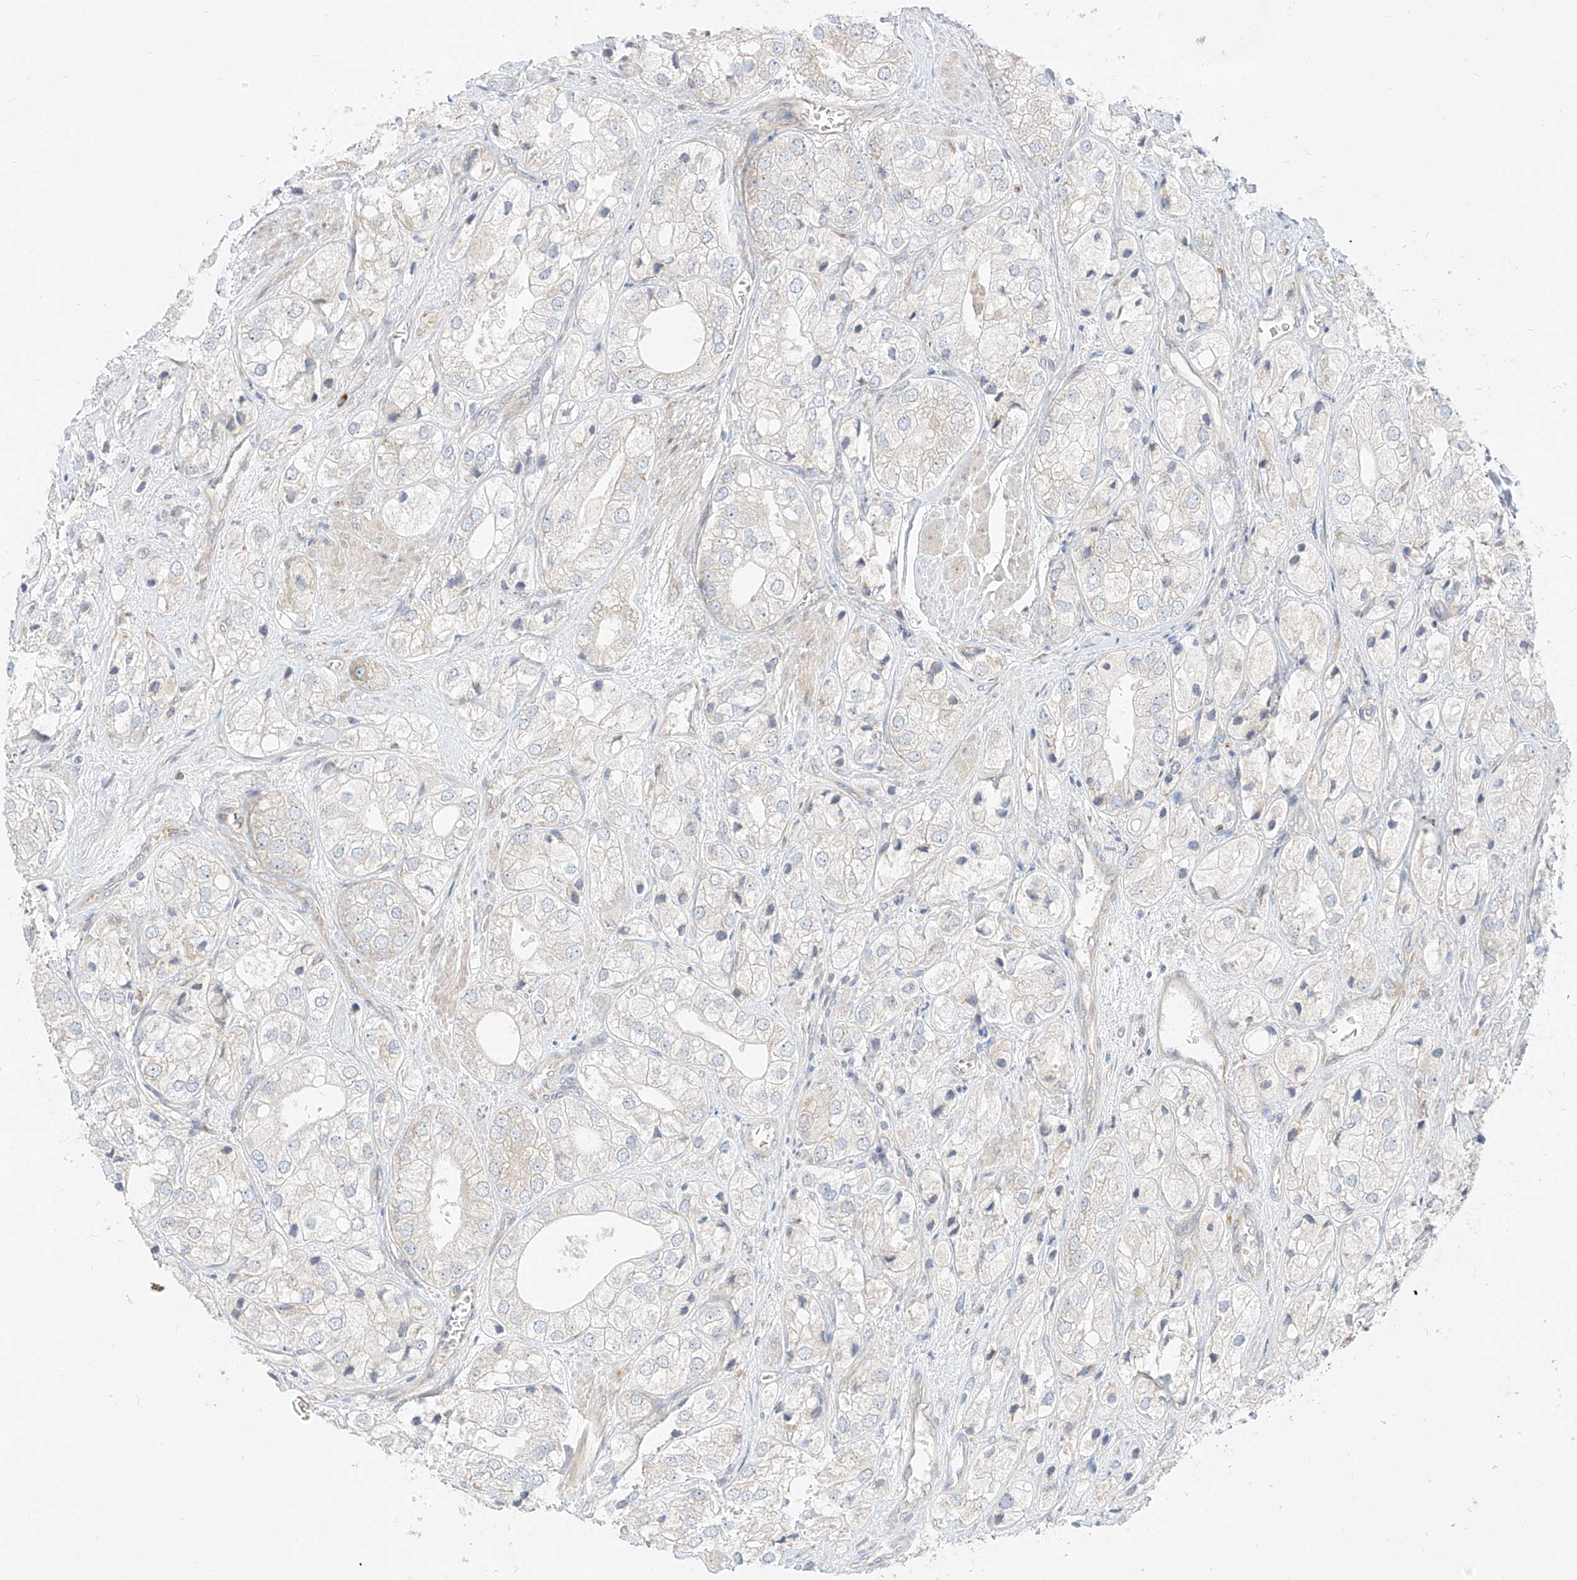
{"staining": {"intensity": "negative", "quantity": "none", "location": "none"}, "tissue": "prostate cancer", "cell_type": "Tumor cells", "image_type": "cancer", "snomed": [{"axis": "morphology", "description": "Adenocarcinoma, High grade"}, {"axis": "topography", "description": "Prostate"}], "caption": "There is no significant expression in tumor cells of adenocarcinoma (high-grade) (prostate).", "gene": "STT3A", "patient": {"sex": "male", "age": 50}}